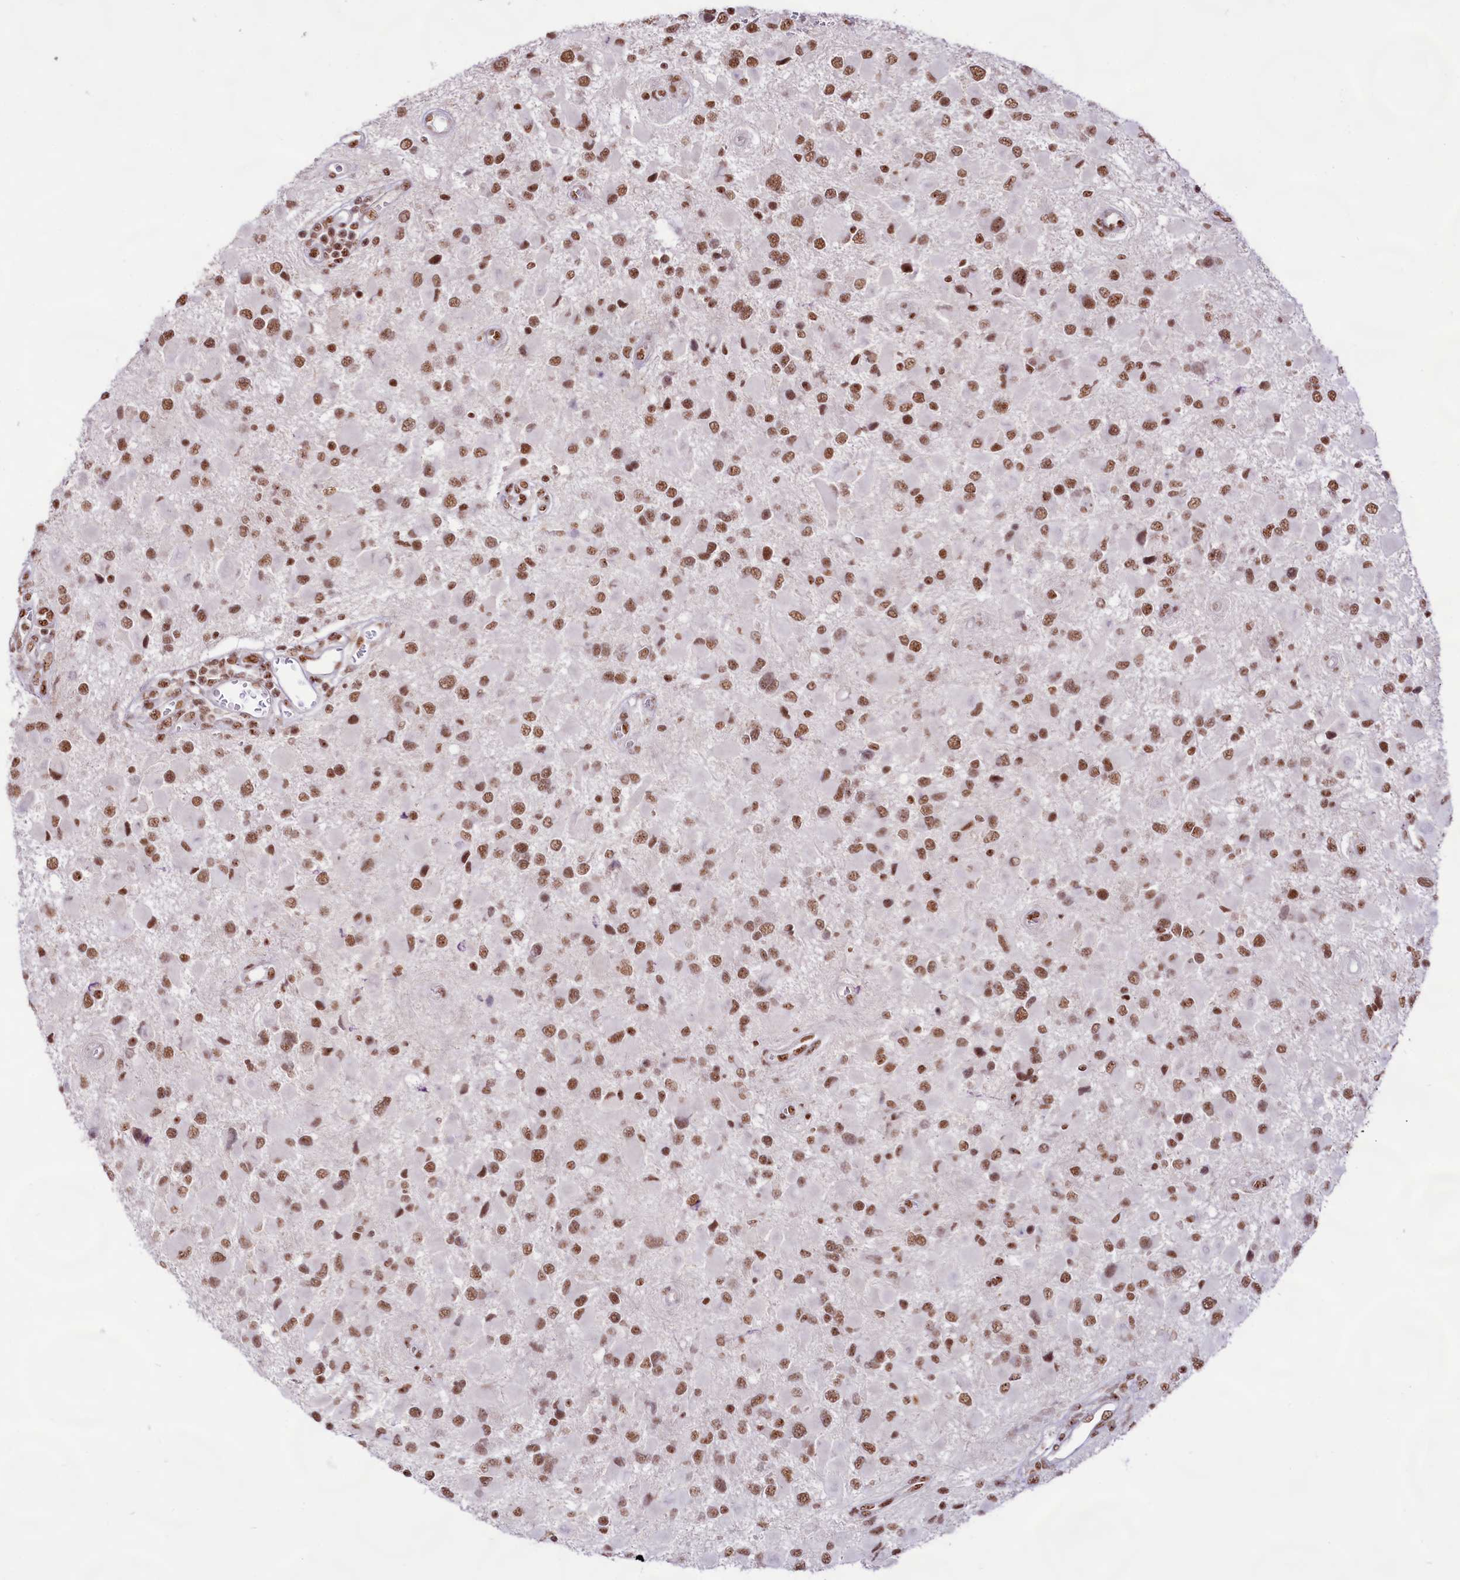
{"staining": {"intensity": "moderate", "quantity": ">75%", "location": "nuclear"}, "tissue": "glioma", "cell_type": "Tumor cells", "image_type": "cancer", "snomed": [{"axis": "morphology", "description": "Glioma, malignant, High grade"}, {"axis": "topography", "description": "Brain"}], "caption": "Human glioma stained for a protein (brown) displays moderate nuclear positive staining in about >75% of tumor cells.", "gene": "HIRA", "patient": {"sex": "male", "age": 53}}